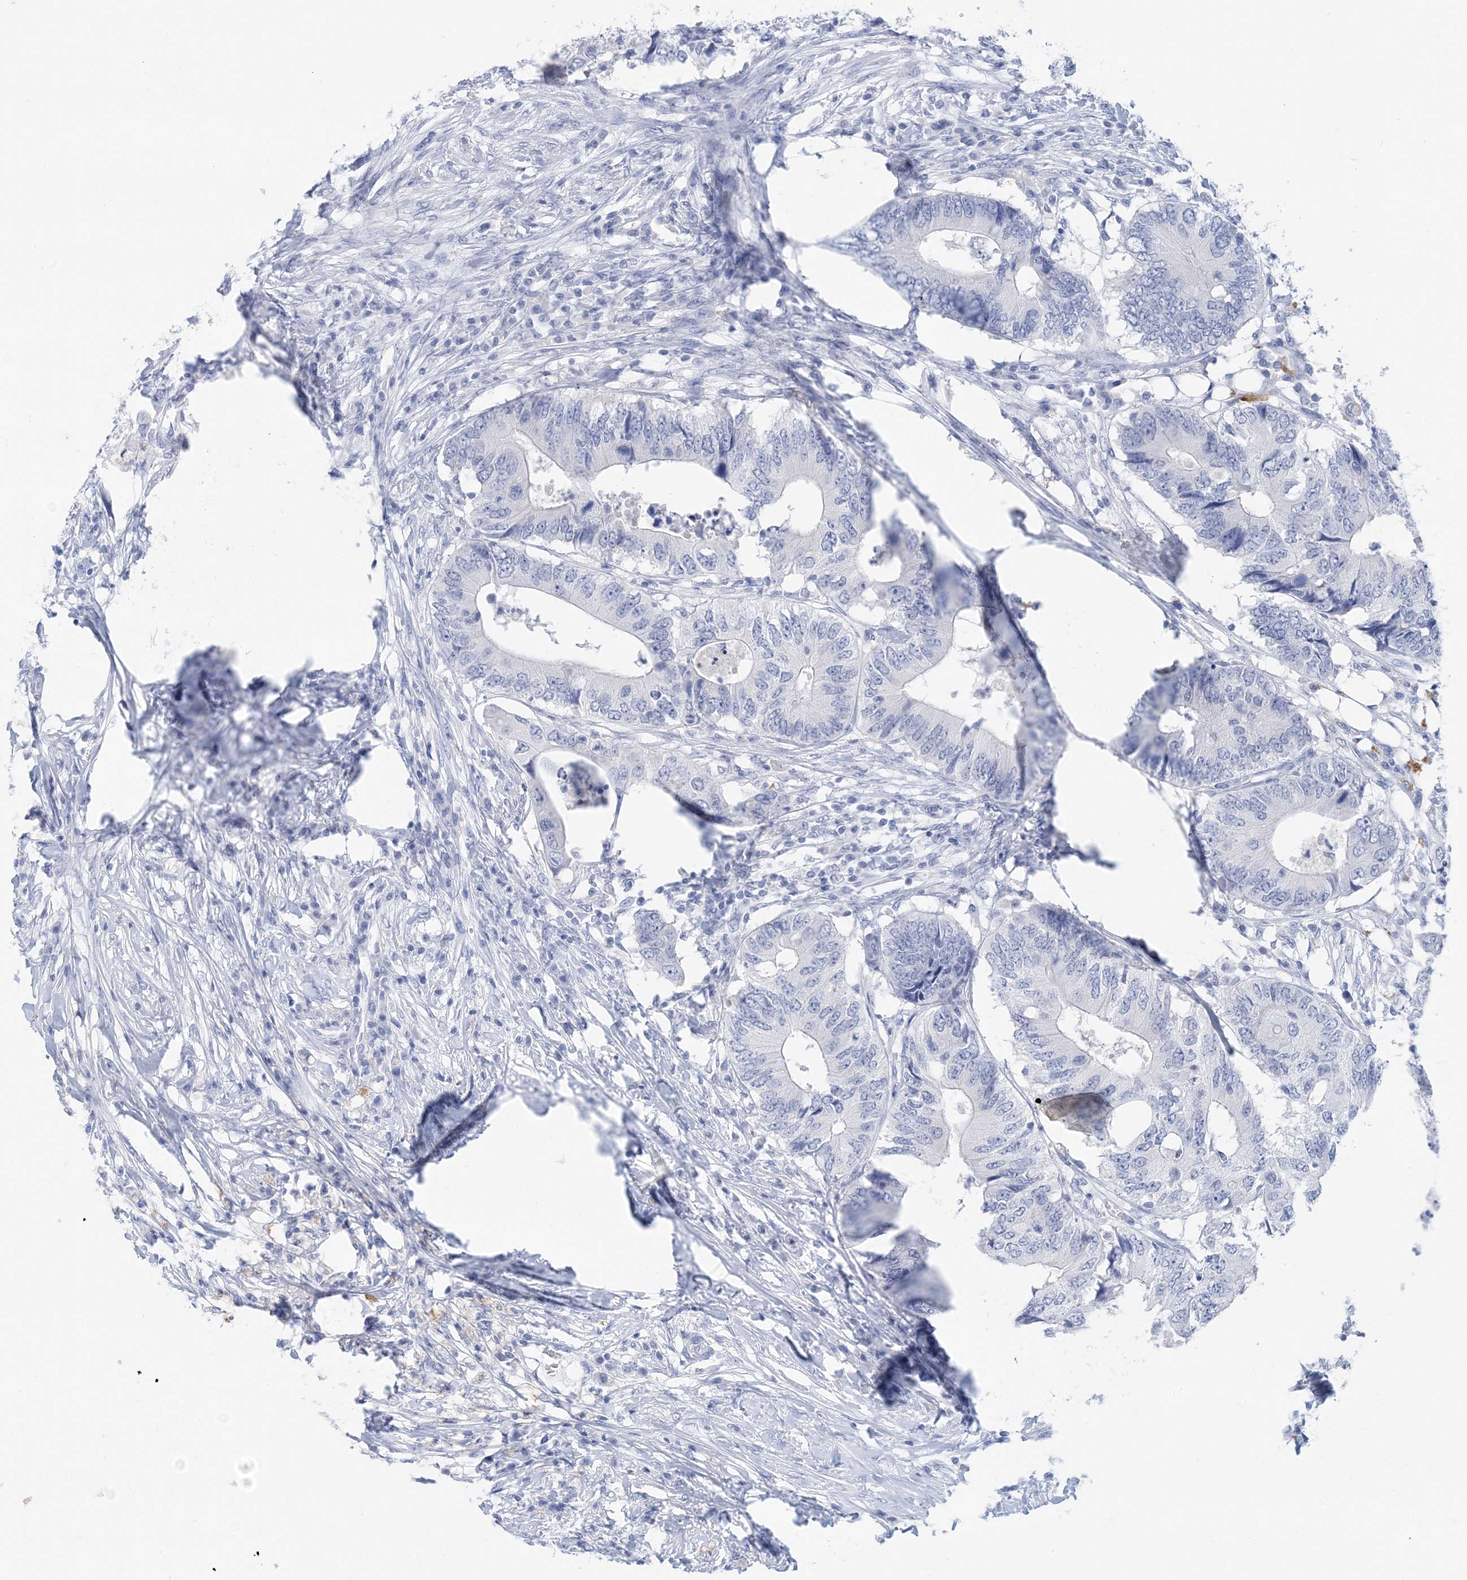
{"staining": {"intensity": "negative", "quantity": "none", "location": "none"}, "tissue": "colorectal cancer", "cell_type": "Tumor cells", "image_type": "cancer", "snomed": [{"axis": "morphology", "description": "Adenocarcinoma, NOS"}, {"axis": "topography", "description": "Colon"}], "caption": "An image of human colorectal adenocarcinoma is negative for staining in tumor cells.", "gene": "SH3YL1", "patient": {"sex": "male", "age": 71}}